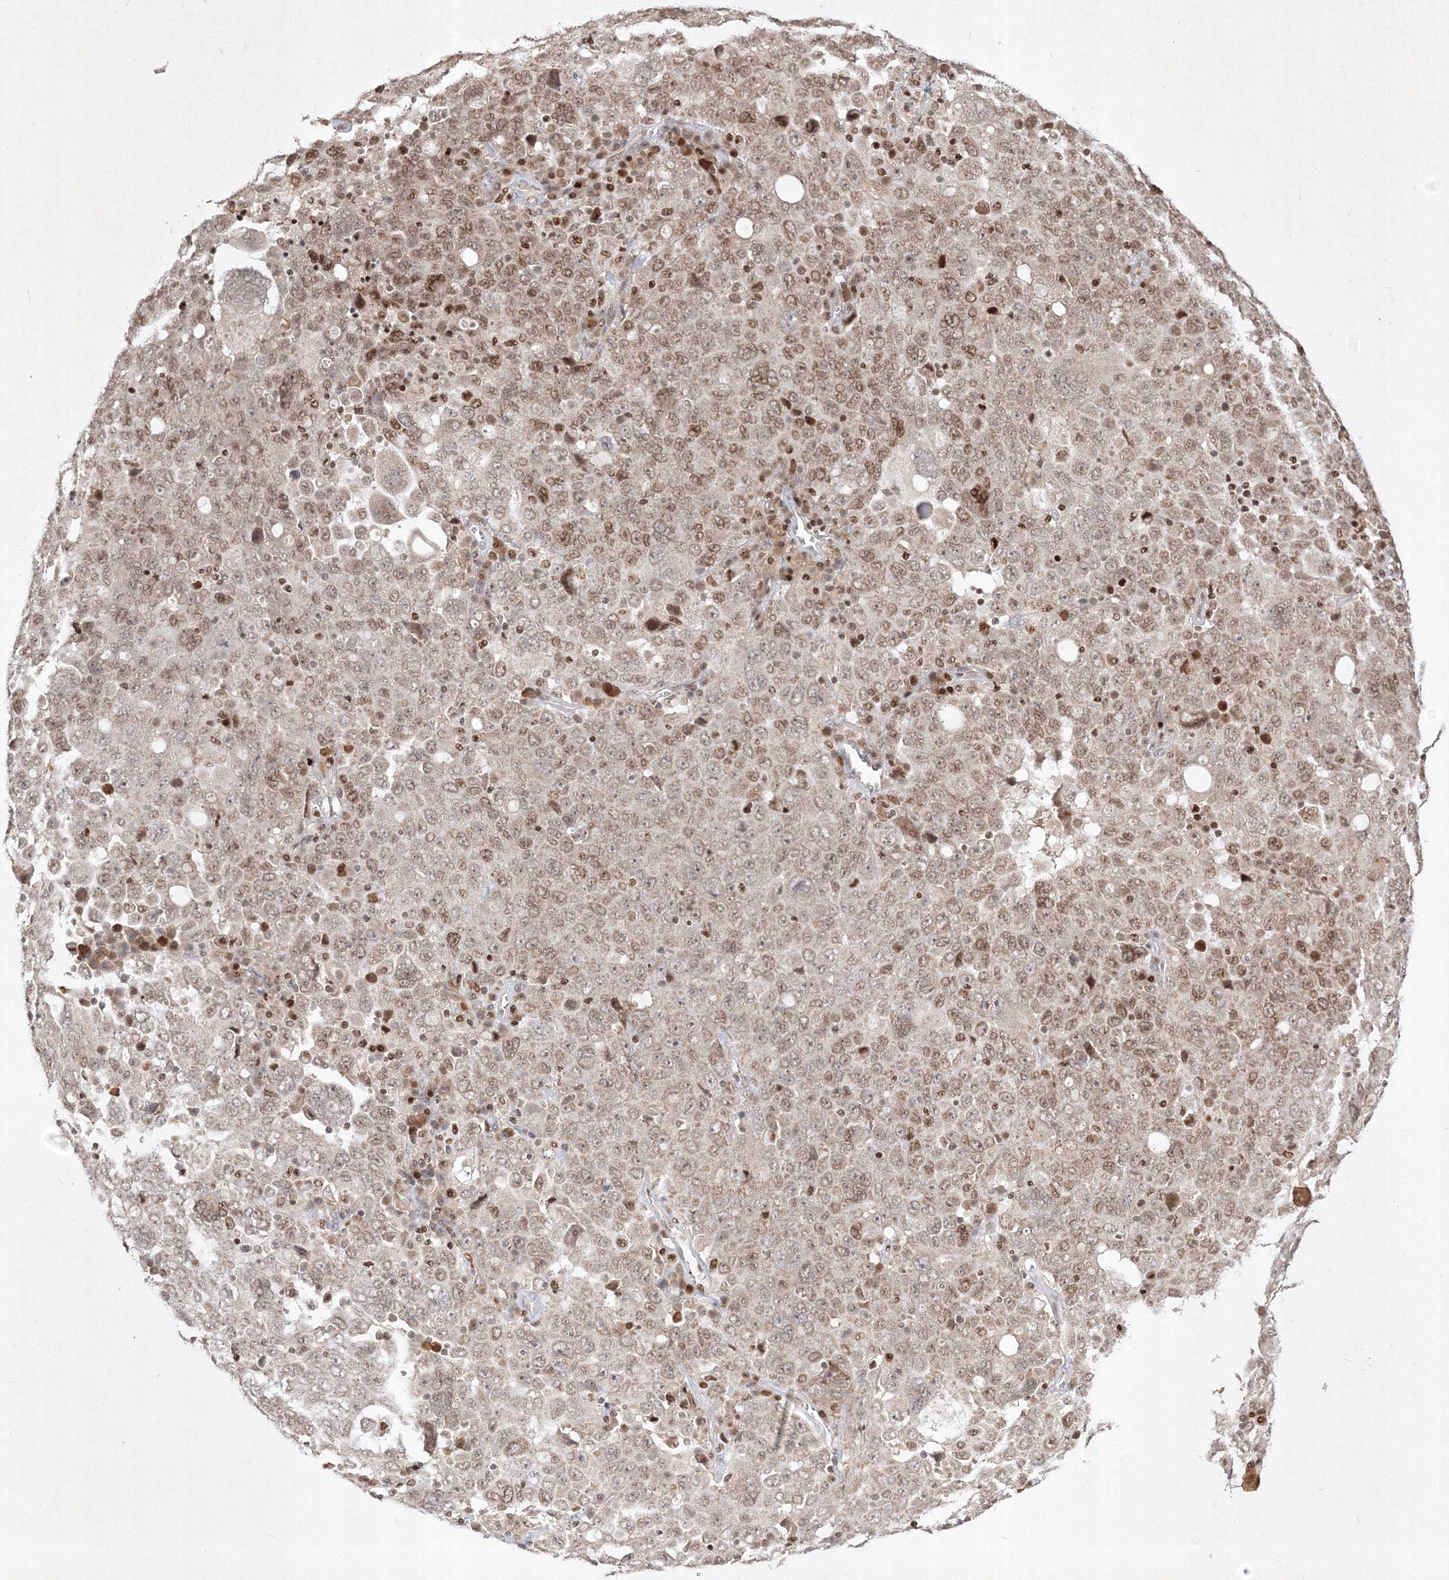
{"staining": {"intensity": "moderate", "quantity": ">75%", "location": "nuclear"}, "tissue": "ovarian cancer", "cell_type": "Tumor cells", "image_type": "cancer", "snomed": [{"axis": "morphology", "description": "Carcinoma, endometroid"}, {"axis": "topography", "description": "Ovary"}], "caption": "A brown stain shows moderate nuclear expression of a protein in human endometroid carcinoma (ovarian) tumor cells.", "gene": "TAB1", "patient": {"sex": "female", "age": 62}}